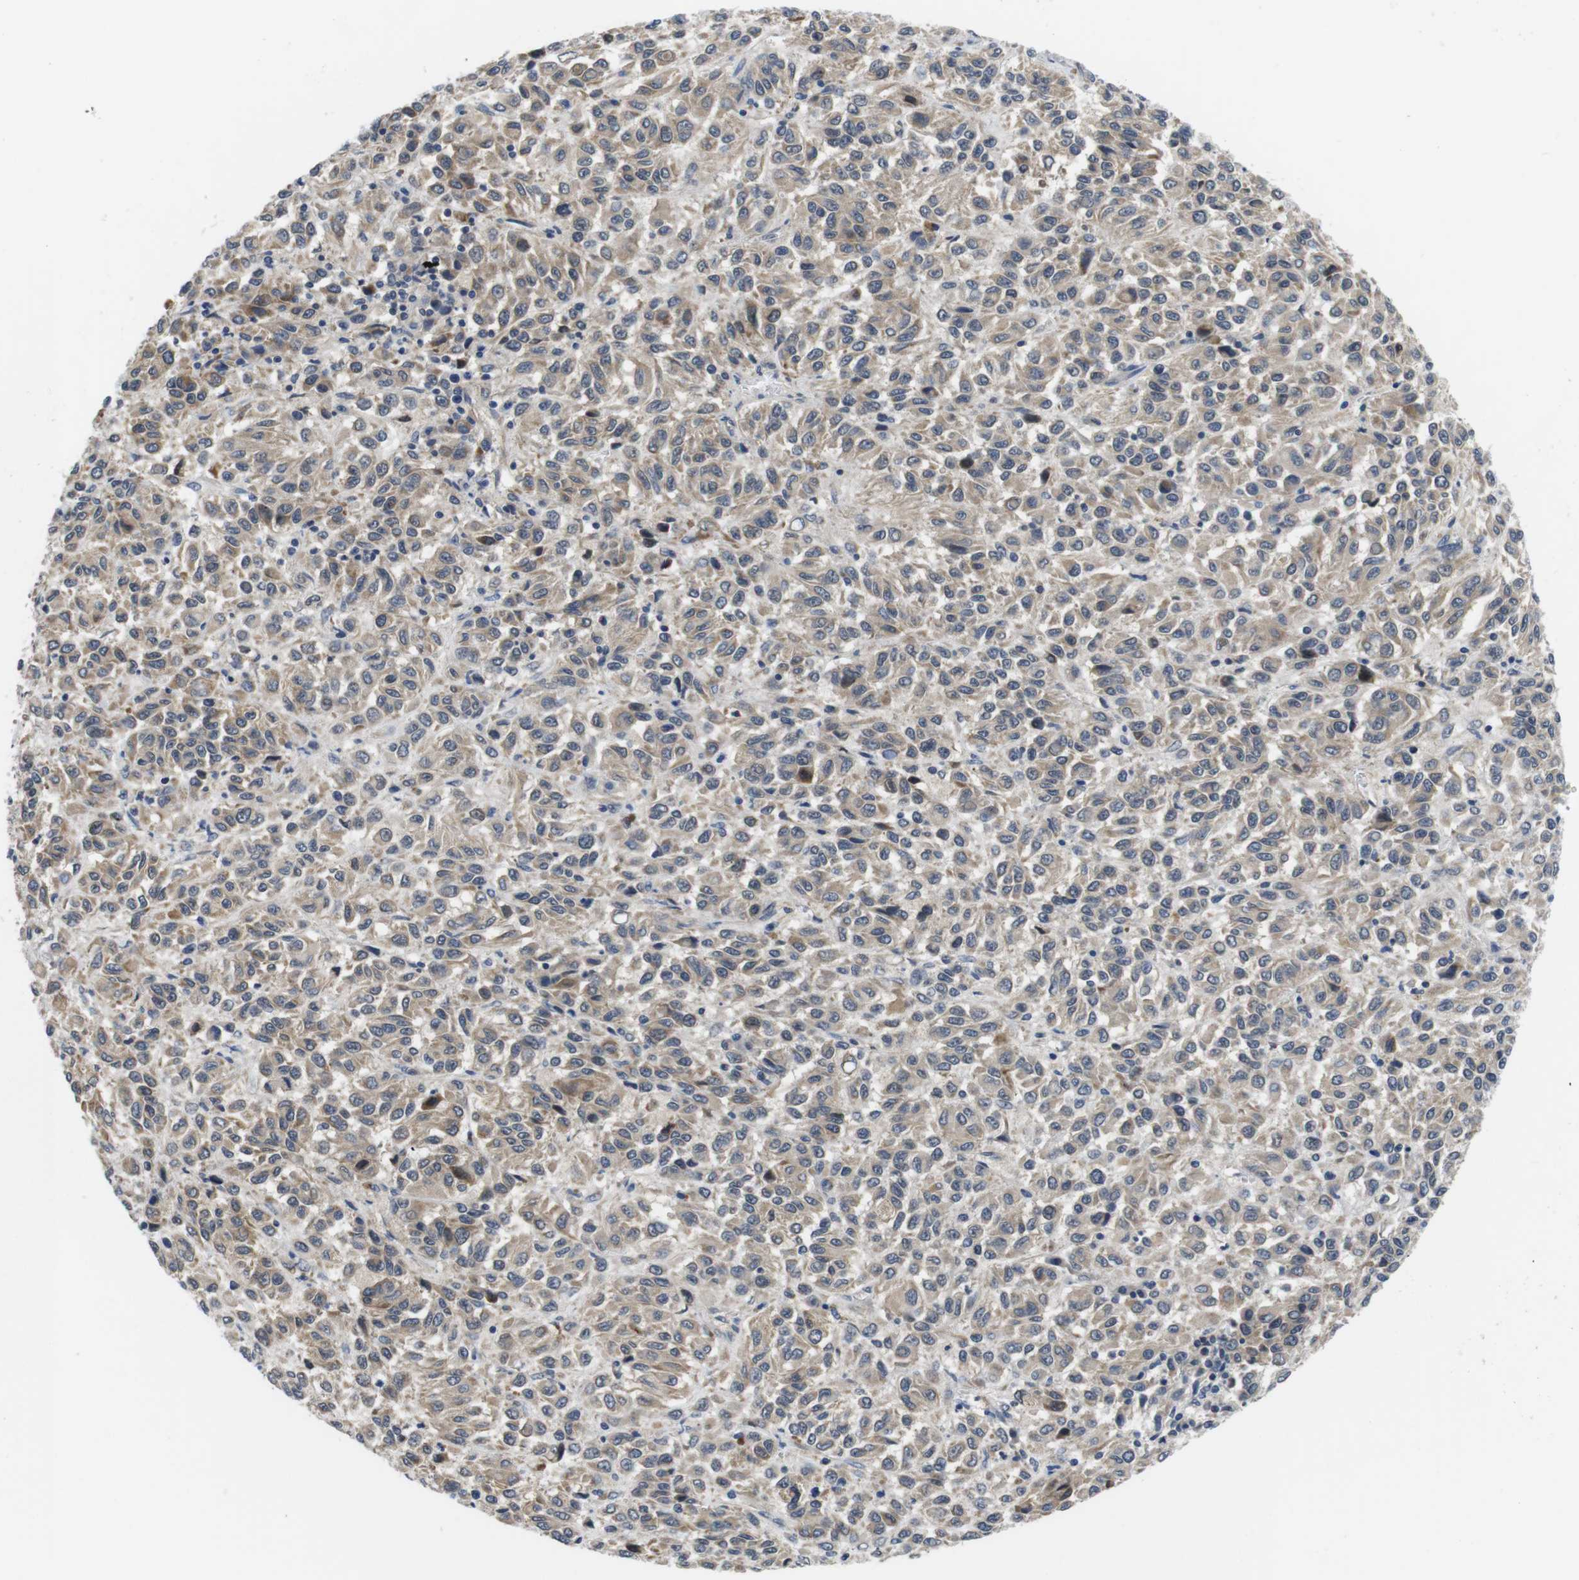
{"staining": {"intensity": "weak", "quantity": ">75%", "location": "cytoplasmic/membranous"}, "tissue": "melanoma", "cell_type": "Tumor cells", "image_type": "cancer", "snomed": [{"axis": "morphology", "description": "Malignant melanoma, Metastatic site"}, {"axis": "topography", "description": "Lung"}], "caption": "Immunohistochemistry micrograph of malignant melanoma (metastatic site) stained for a protein (brown), which demonstrates low levels of weak cytoplasmic/membranous staining in about >75% of tumor cells.", "gene": "FADD", "patient": {"sex": "male", "age": 64}}